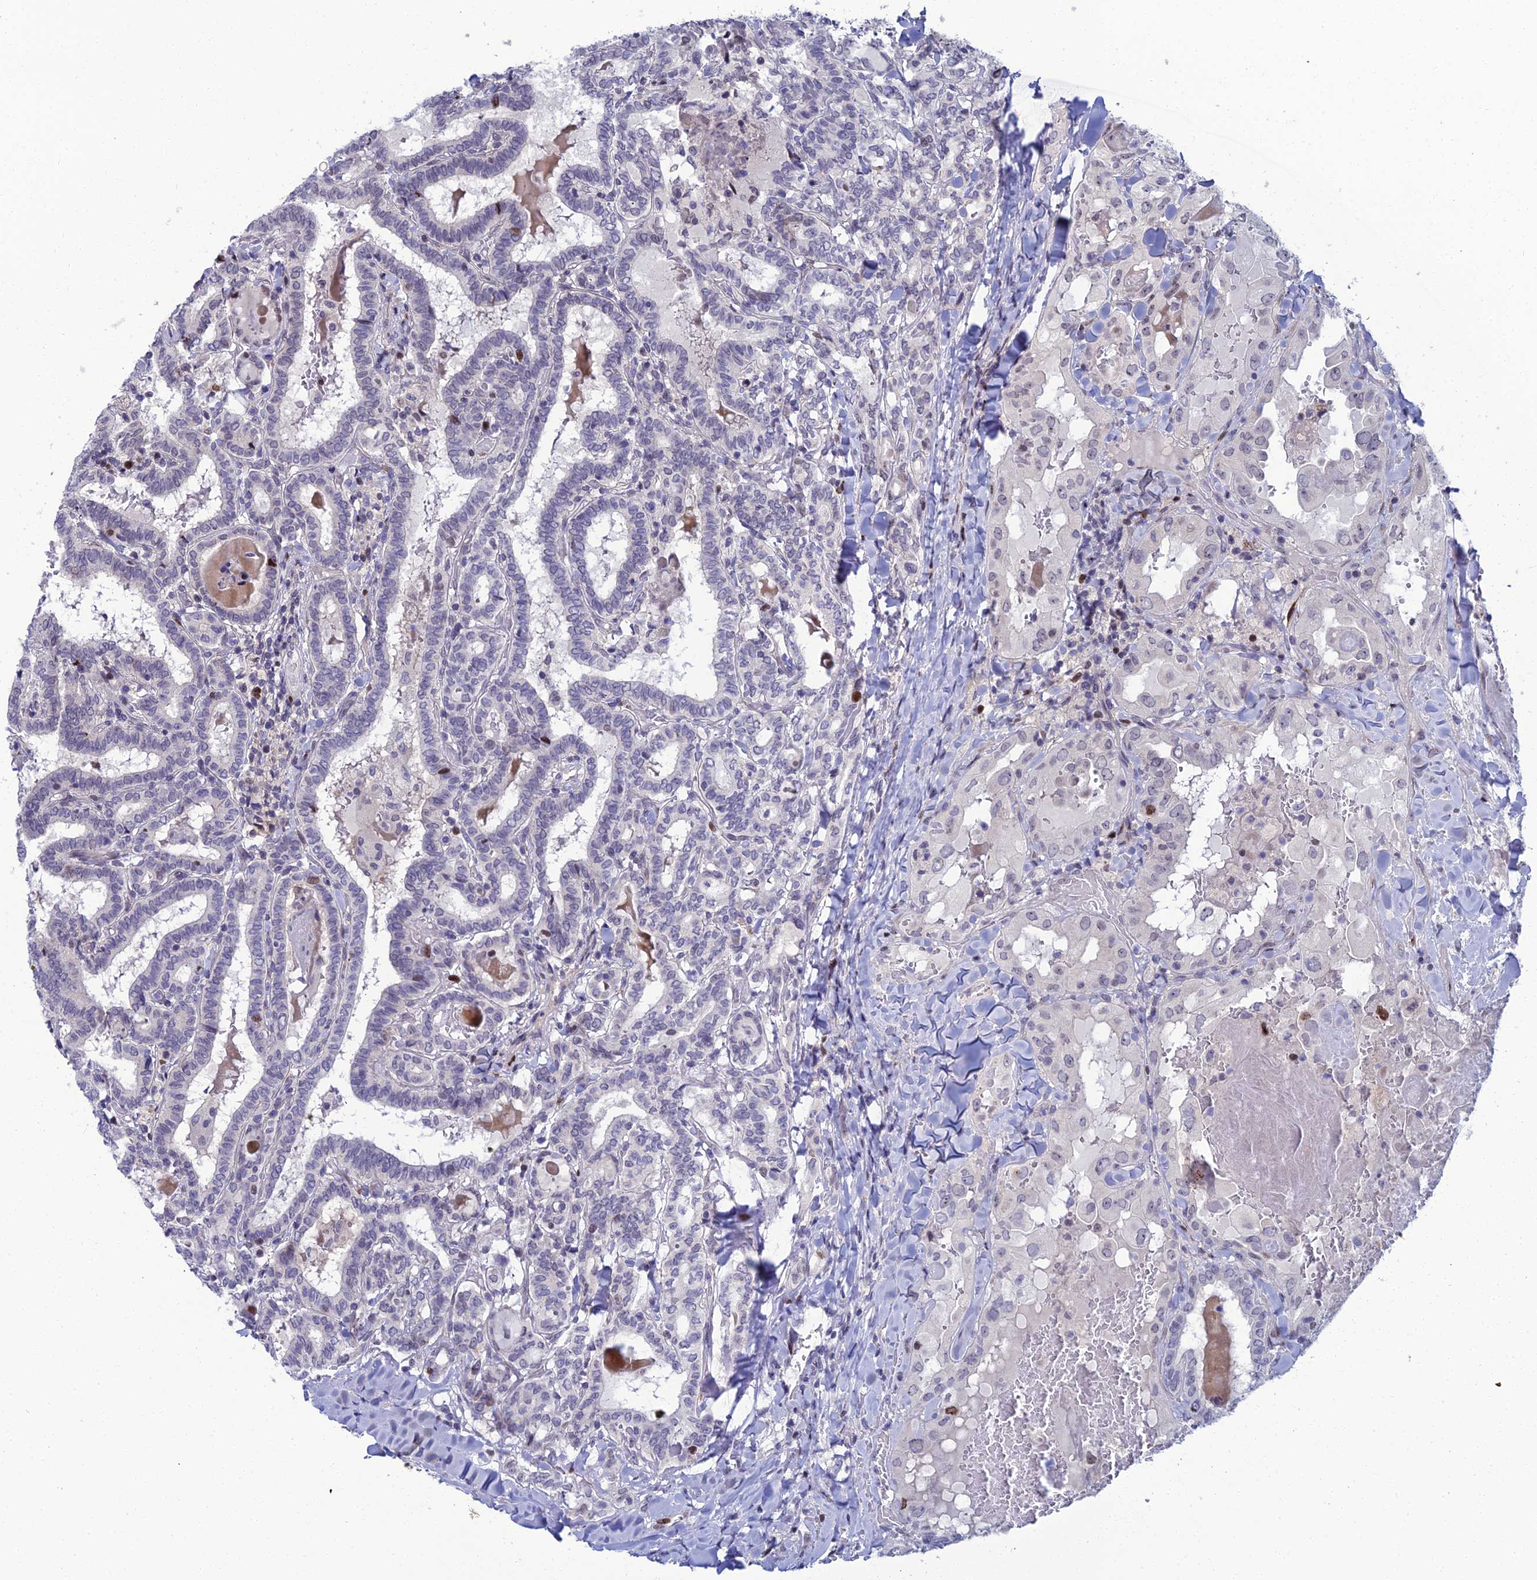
{"staining": {"intensity": "negative", "quantity": "none", "location": "none"}, "tissue": "thyroid cancer", "cell_type": "Tumor cells", "image_type": "cancer", "snomed": [{"axis": "morphology", "description": "Papillary adenocarcinoma, NOS"}, {"axis": "topography", "description": "Thyroid gland"}], "caption": "Tumor cells show no significant staining in thyroid papillary adenocarcinoma.", "gene": "TAF9B", "patient": {"sex": "female", "age": 72}}